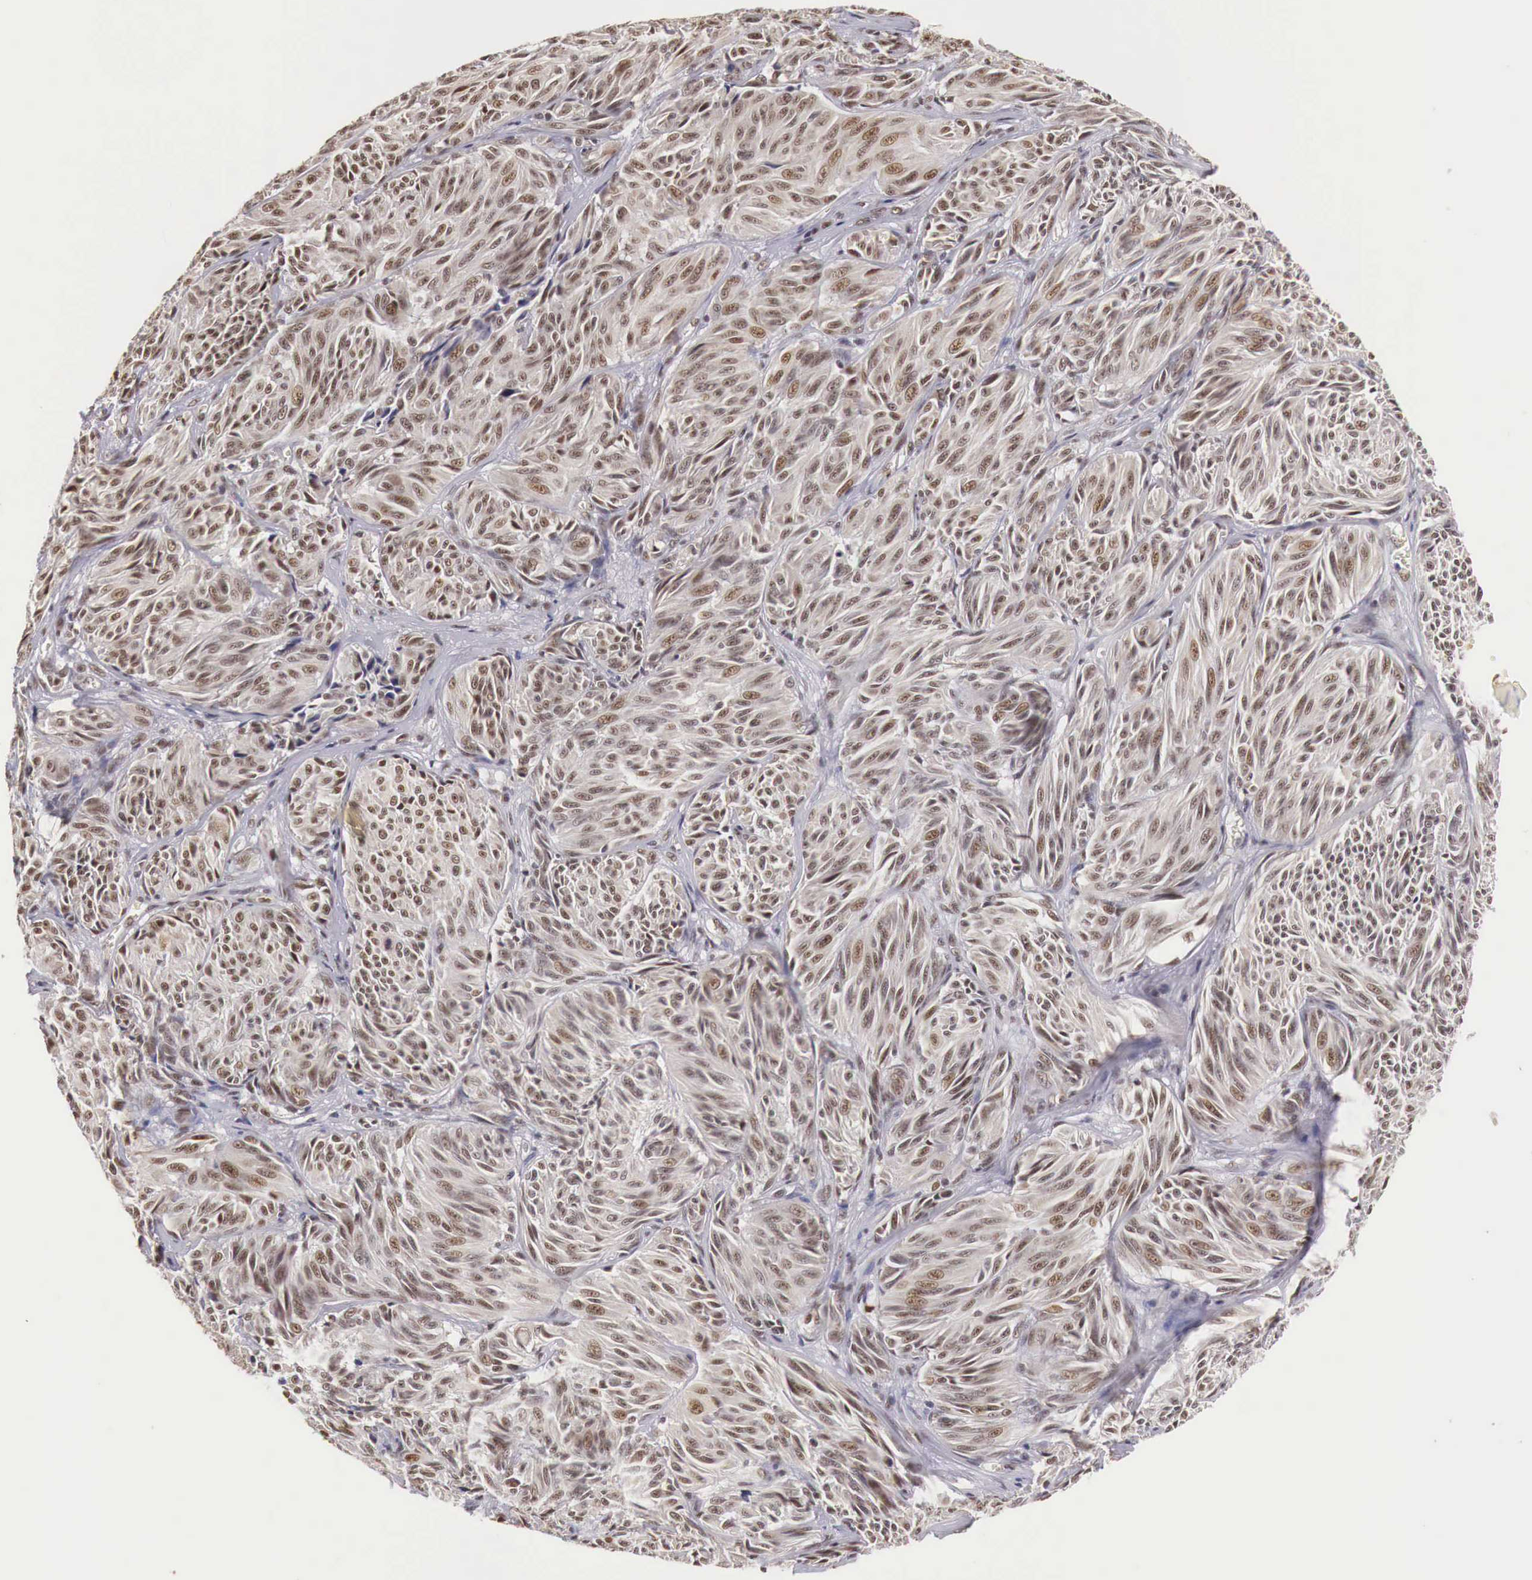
{"staining": {"intensity": "weak", "quantity": ">75%", "location": "cytoplasmic/membranous,nuclear"}, "tissue": "melanoma", "cell_type": "Tumor cells", "image_type": "cancer", "snomed": [{"axis": "morphology", "description": "Malignant melanoma, NOS"}, {"axis": "topography", "description": "Skin"}], "caption": "Immunohistochemical staining of human malignant melanoma displays low levels of weak cytoplasmic/membranous and nuclear protein staining in approximately >75% of tumor cells.", "gene": "GPKOW", "patient": {"sex": "male", "age": 54}}